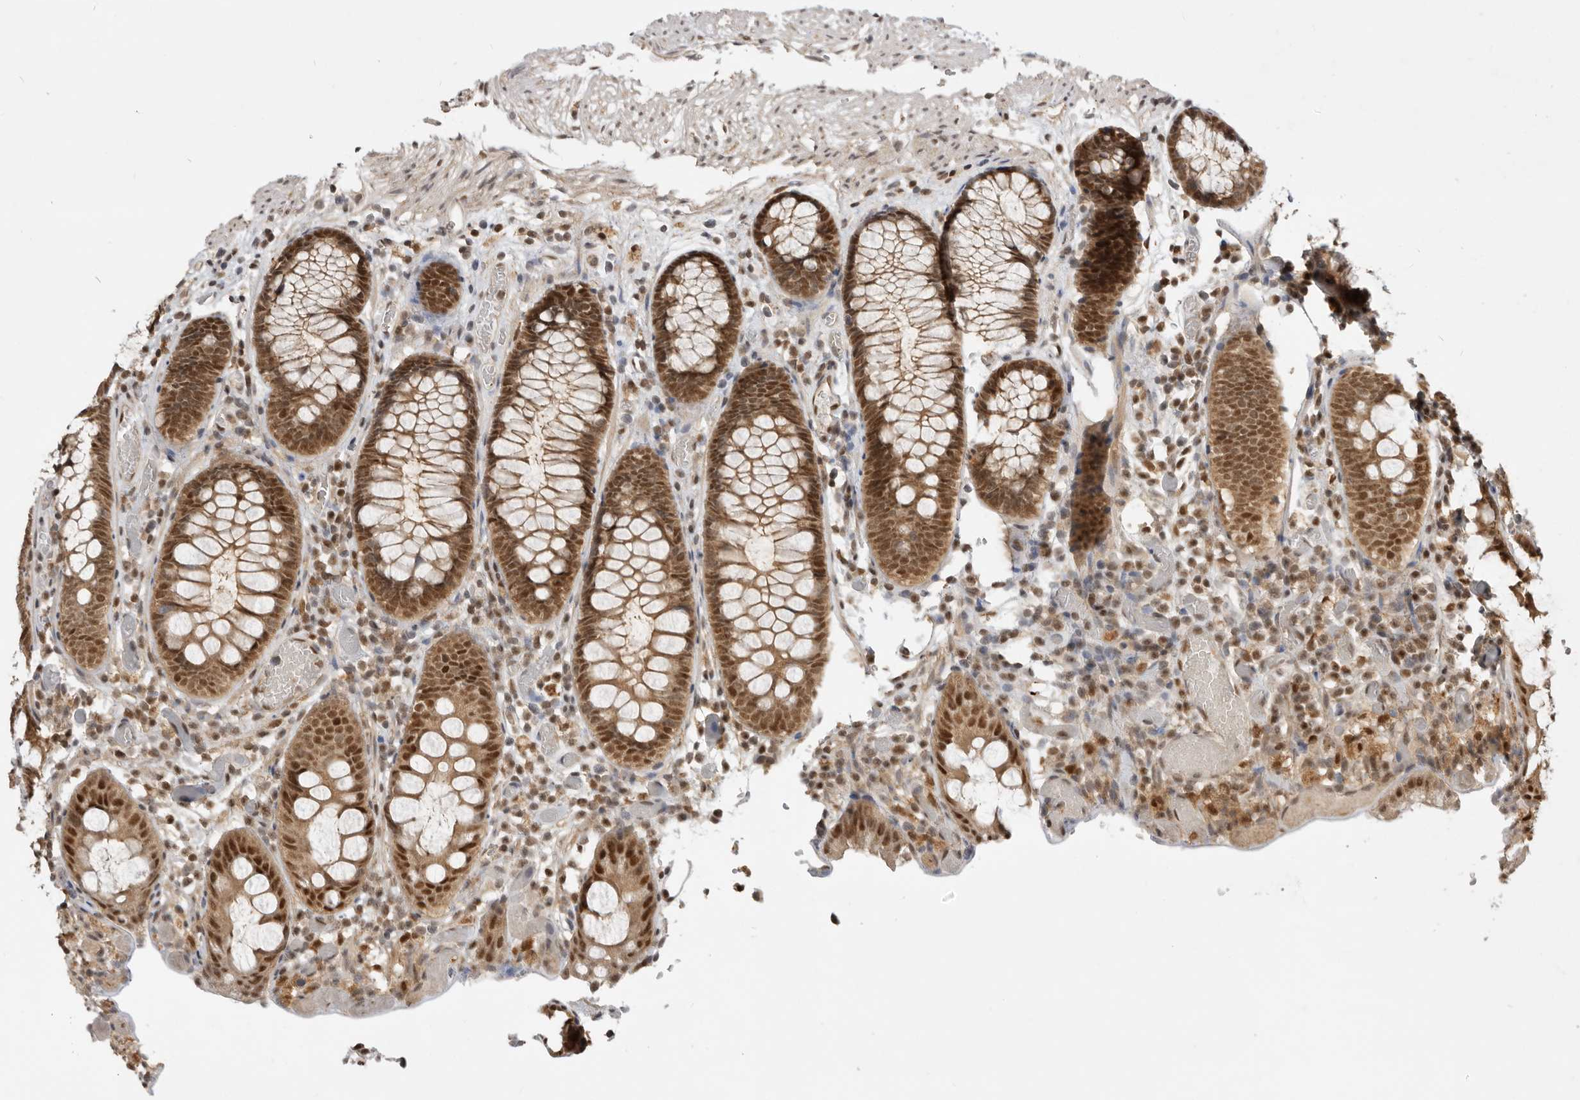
{"staining": {"intensity": "moderate", "quantity": ">75%", "location": "cytoplasmic/membranous,nuclear"}, "tissue": "colon", "cell_type": "Endothelial cells", "image_type": "normal", "snomed": [{"axis": "morphology", "description": "Normal tissue, NOS"}, {"axis": "topography", "description": "Colon"}], "caption": "Approximately >75% of endothelial cells in benign human colon show moderate cytoplasmic/membranous,nuclear protein expression as visualized by brown immunohistochemical staining.", "gene": "ADPRS", "patient": {"sex": "male", "age": 14}}